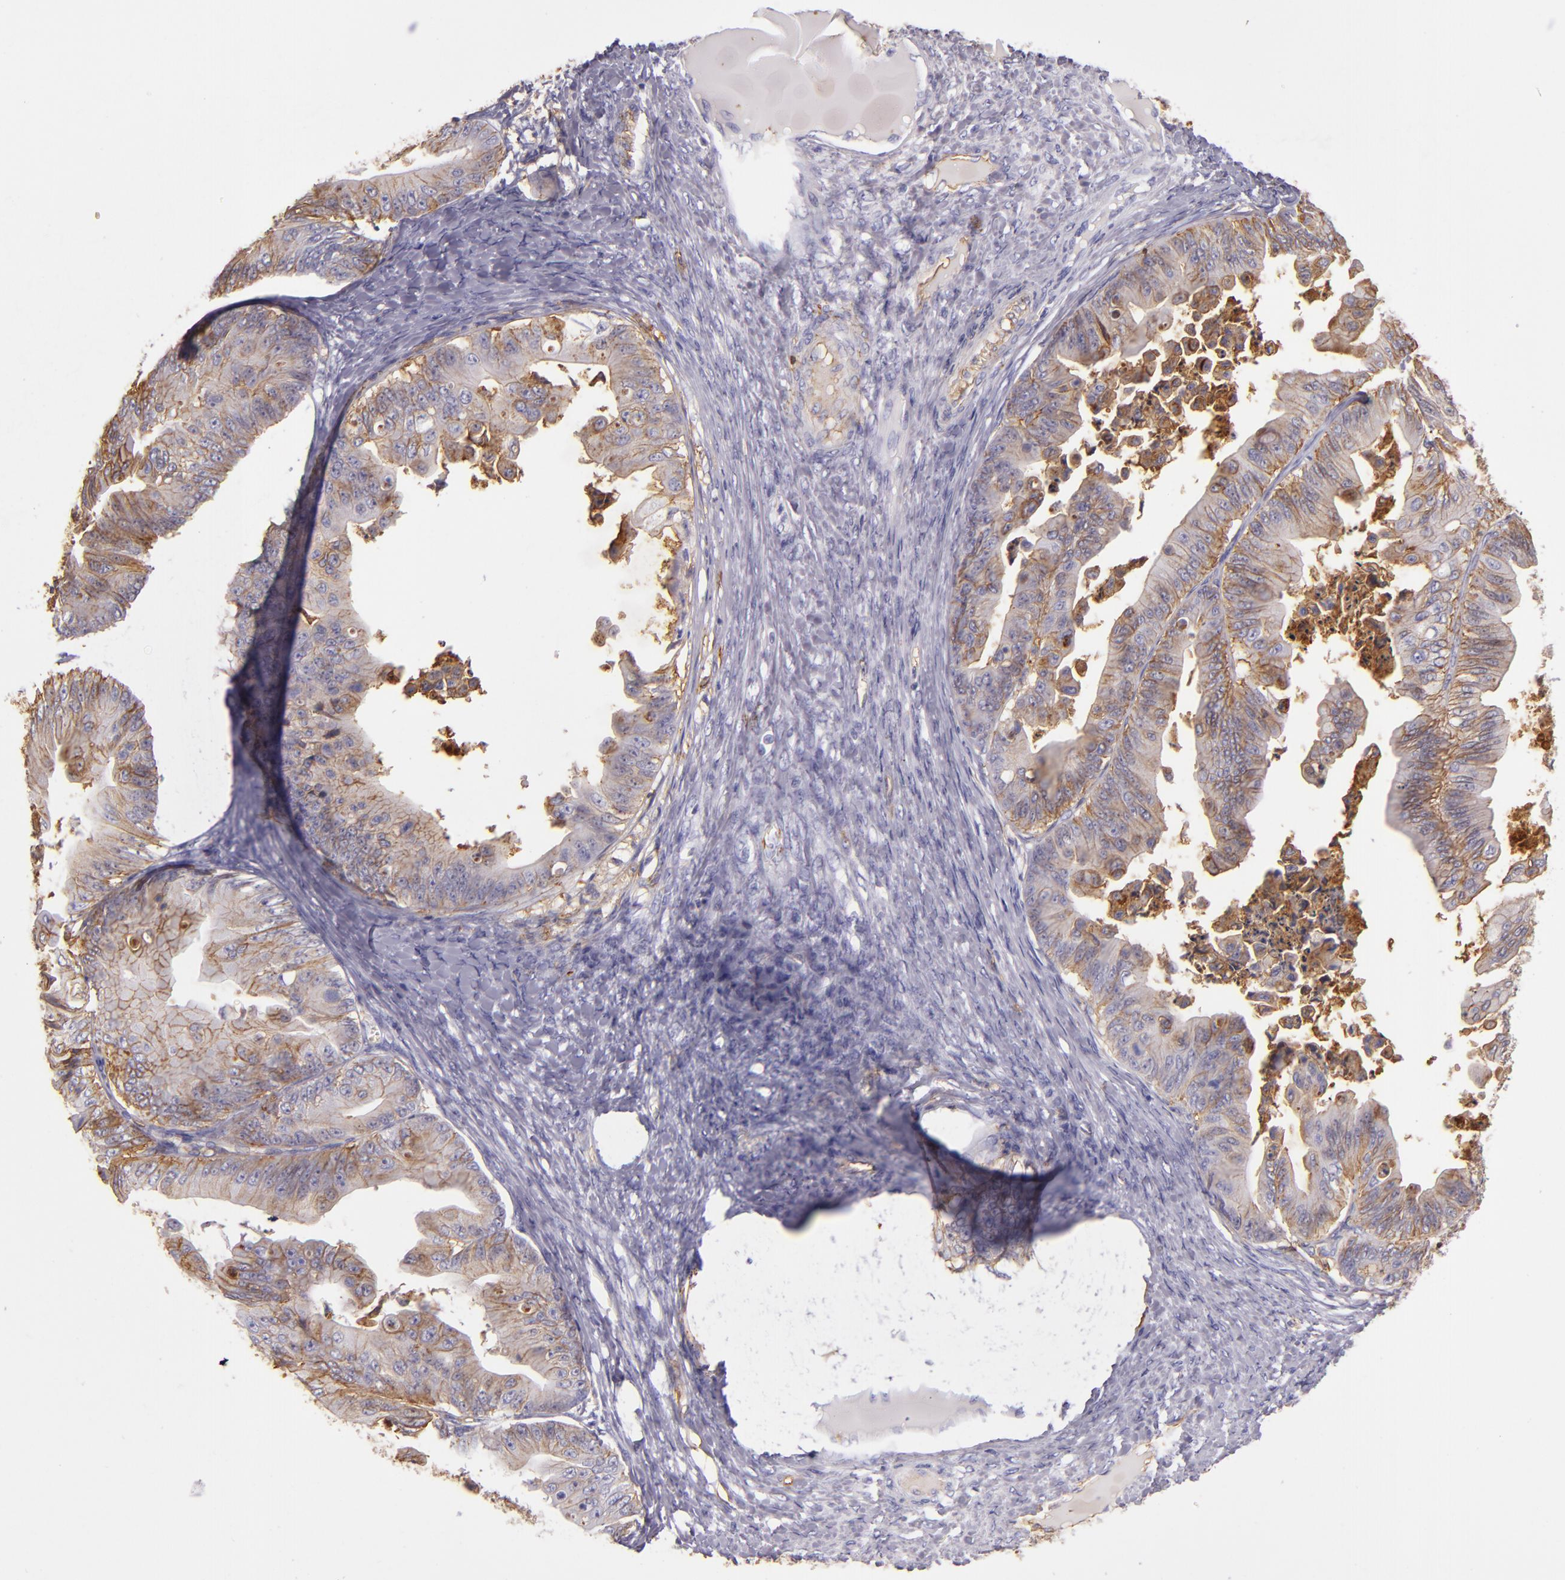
{"staining": {"intensity": "weak", "quantity": "25%-75%", "location": "cytoplasmic/membranous"}, "tissue": "ovarian cancer", "cell_type": "Tumor cells", "image_type": "cancer", "snomed": [{"axis": "morphology", "description": "Cystadenocarcinoma, mucinous, NOS"}, {"axis": "topography", "description": "Ovary"}], "caption": "DAB immunohistochemical staining of ovarian cancer (mucinous cystadenocarcinoma) displays weak cytoplasmic/membranous protein positivity in approximately 25%-75% of tumor cells.", "gene": "CD9", "patient": {"sex": "female", "age": 37}}